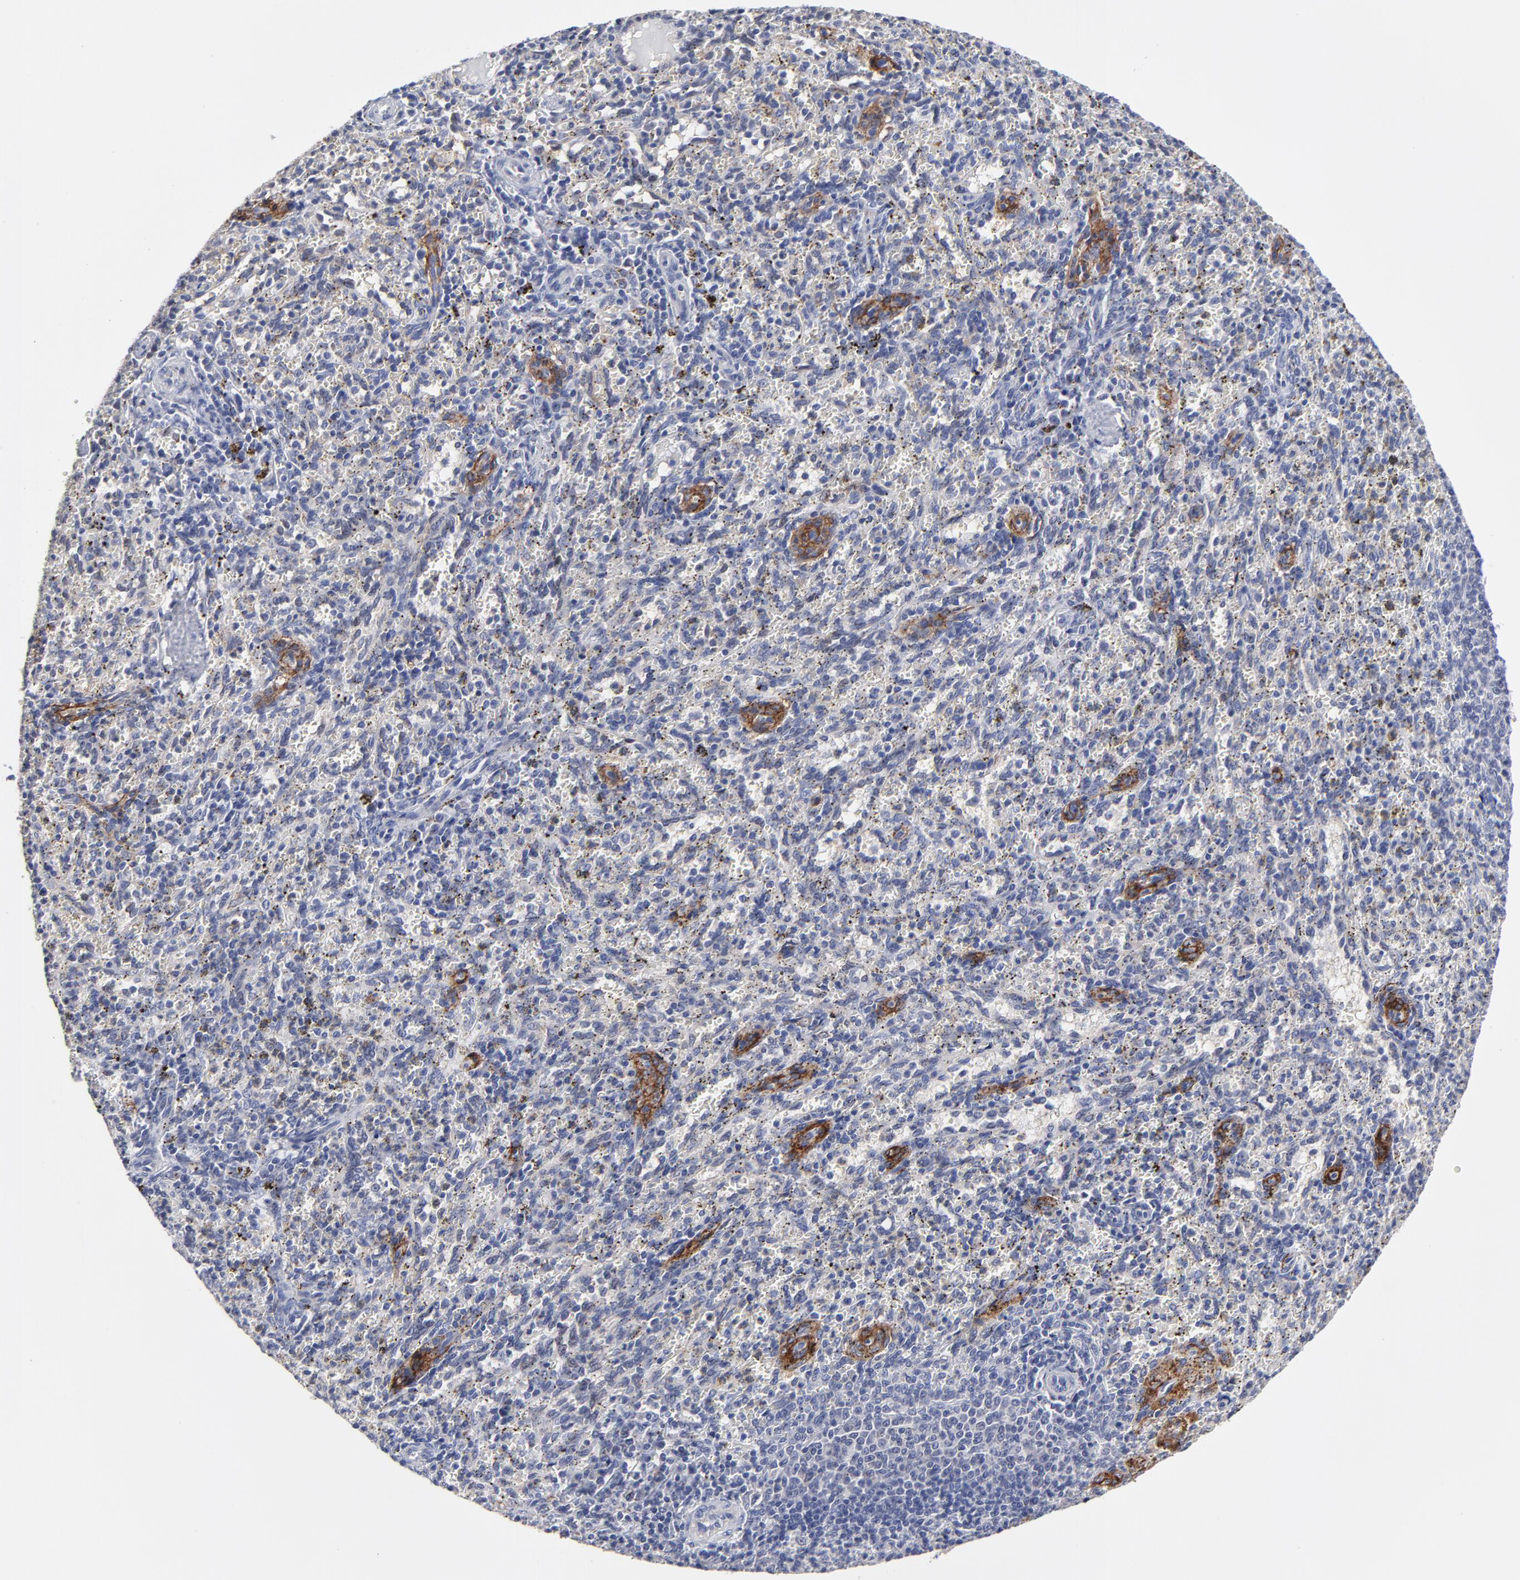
{"staining": {"intensity": "negative", "quantity": "none", "location": "none"}, "tissue": "spleen", "cell_type": "Cells in red pulp", "image_type": "normal", "snomed": [{"axis": "morphology", "description": "Normal tissue, NOS"}, {"axis": "topography", "description": "Spleen"}], "caption": "The histopathology image reveals no significant expression in cells in red pulp of spleen.", "gene": "CXADR", "patient": {"sex": "female", "age": 10}}